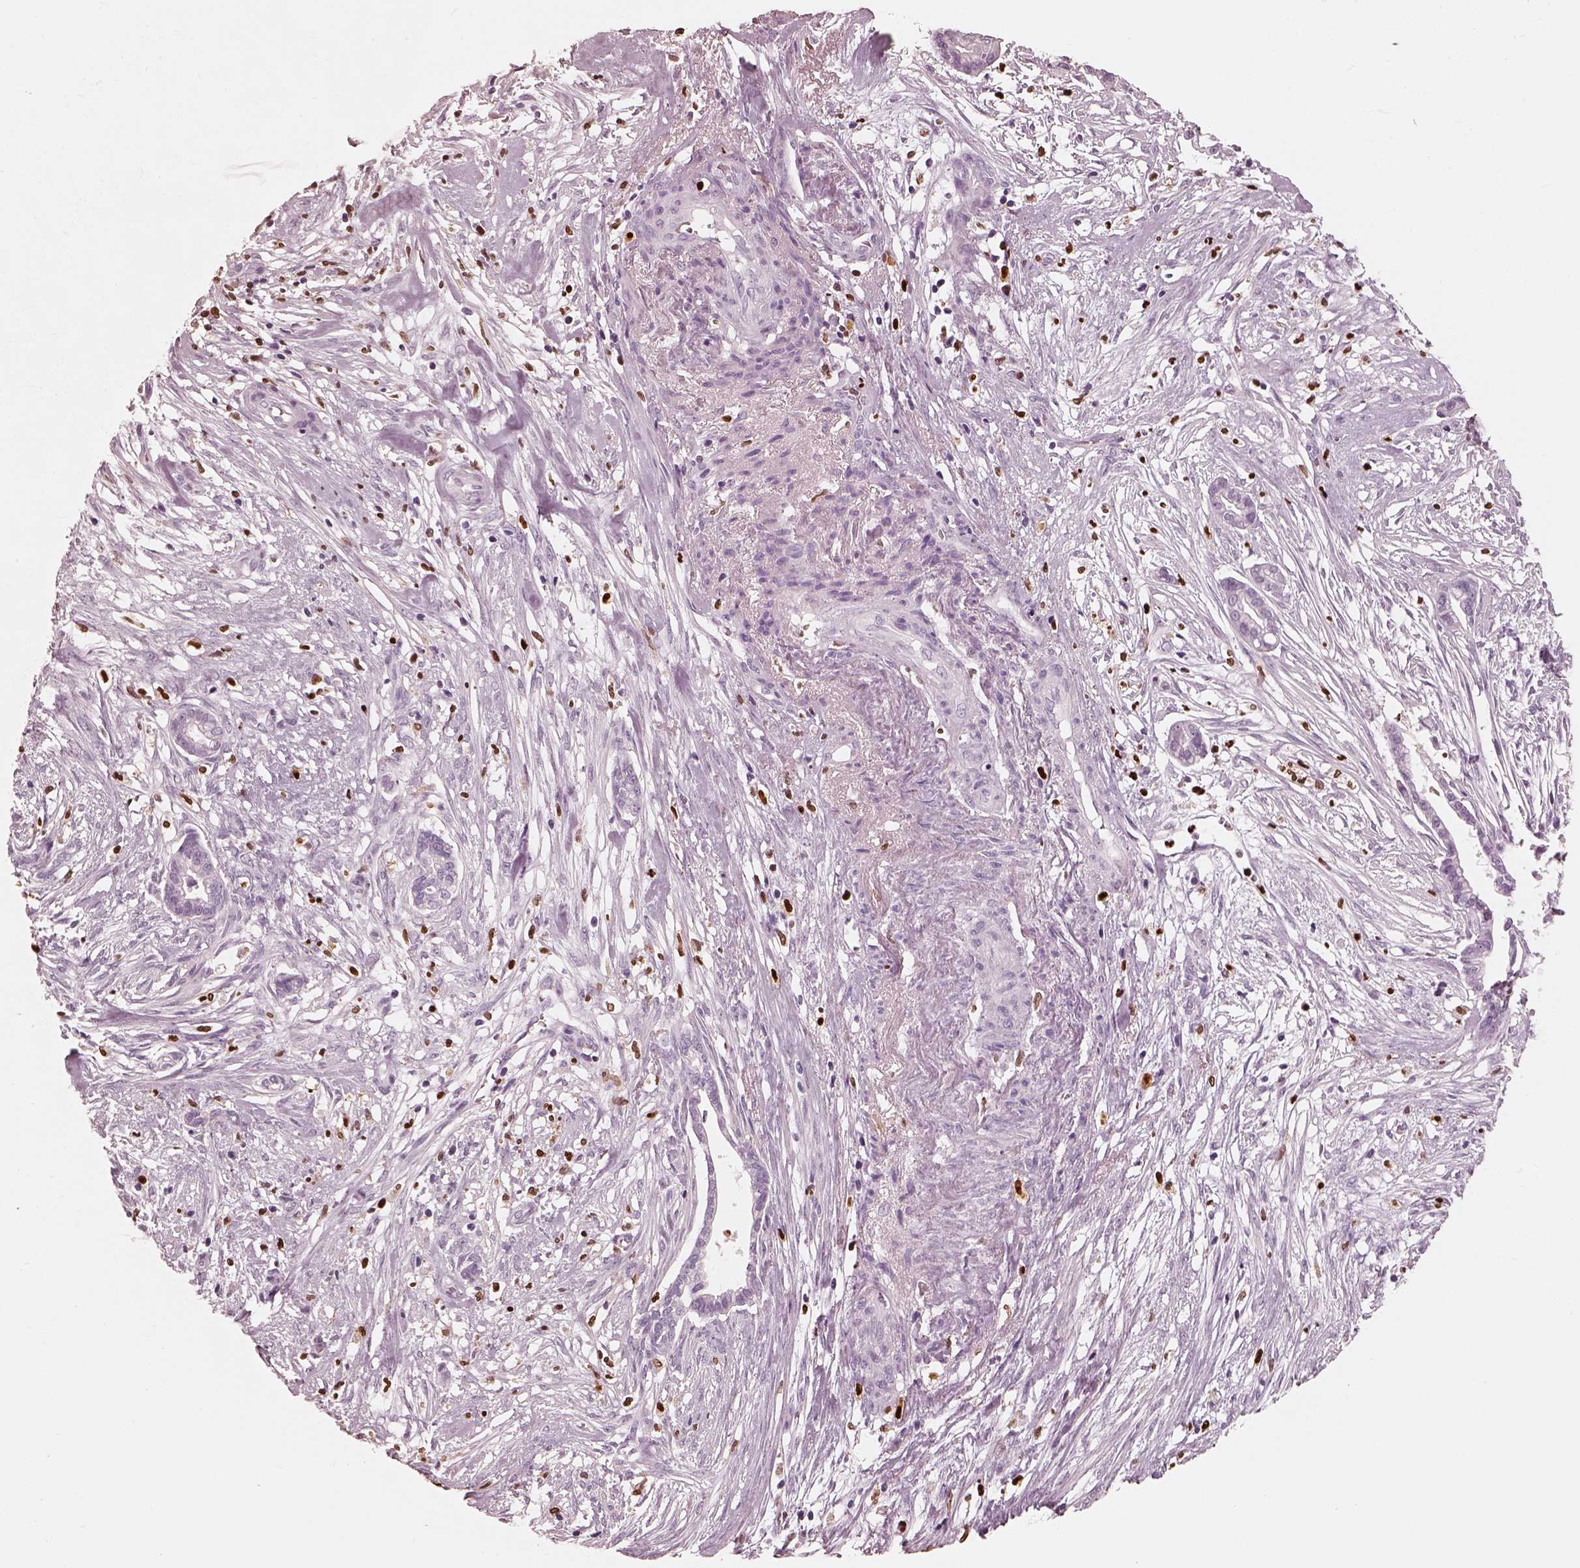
{"staining": {"intensity": "negative", "quantity": "none", "location": "none"}, "tissue": "cervical cancer", "cell_type": "Tumor cells", "image_type": "cancer", "snomed": [{"axis": "morphology", "description": "Adenocarcinoma, NOS"}, {"axis": "topography", "description": "Cervix"}], "caption": "This is an IHC micrograph of cervical cancer (adenocarcinoma). There is no staining in tumor cells.", "gene": "ALOX5", "patient": {"sex": "female", "age": 62}}